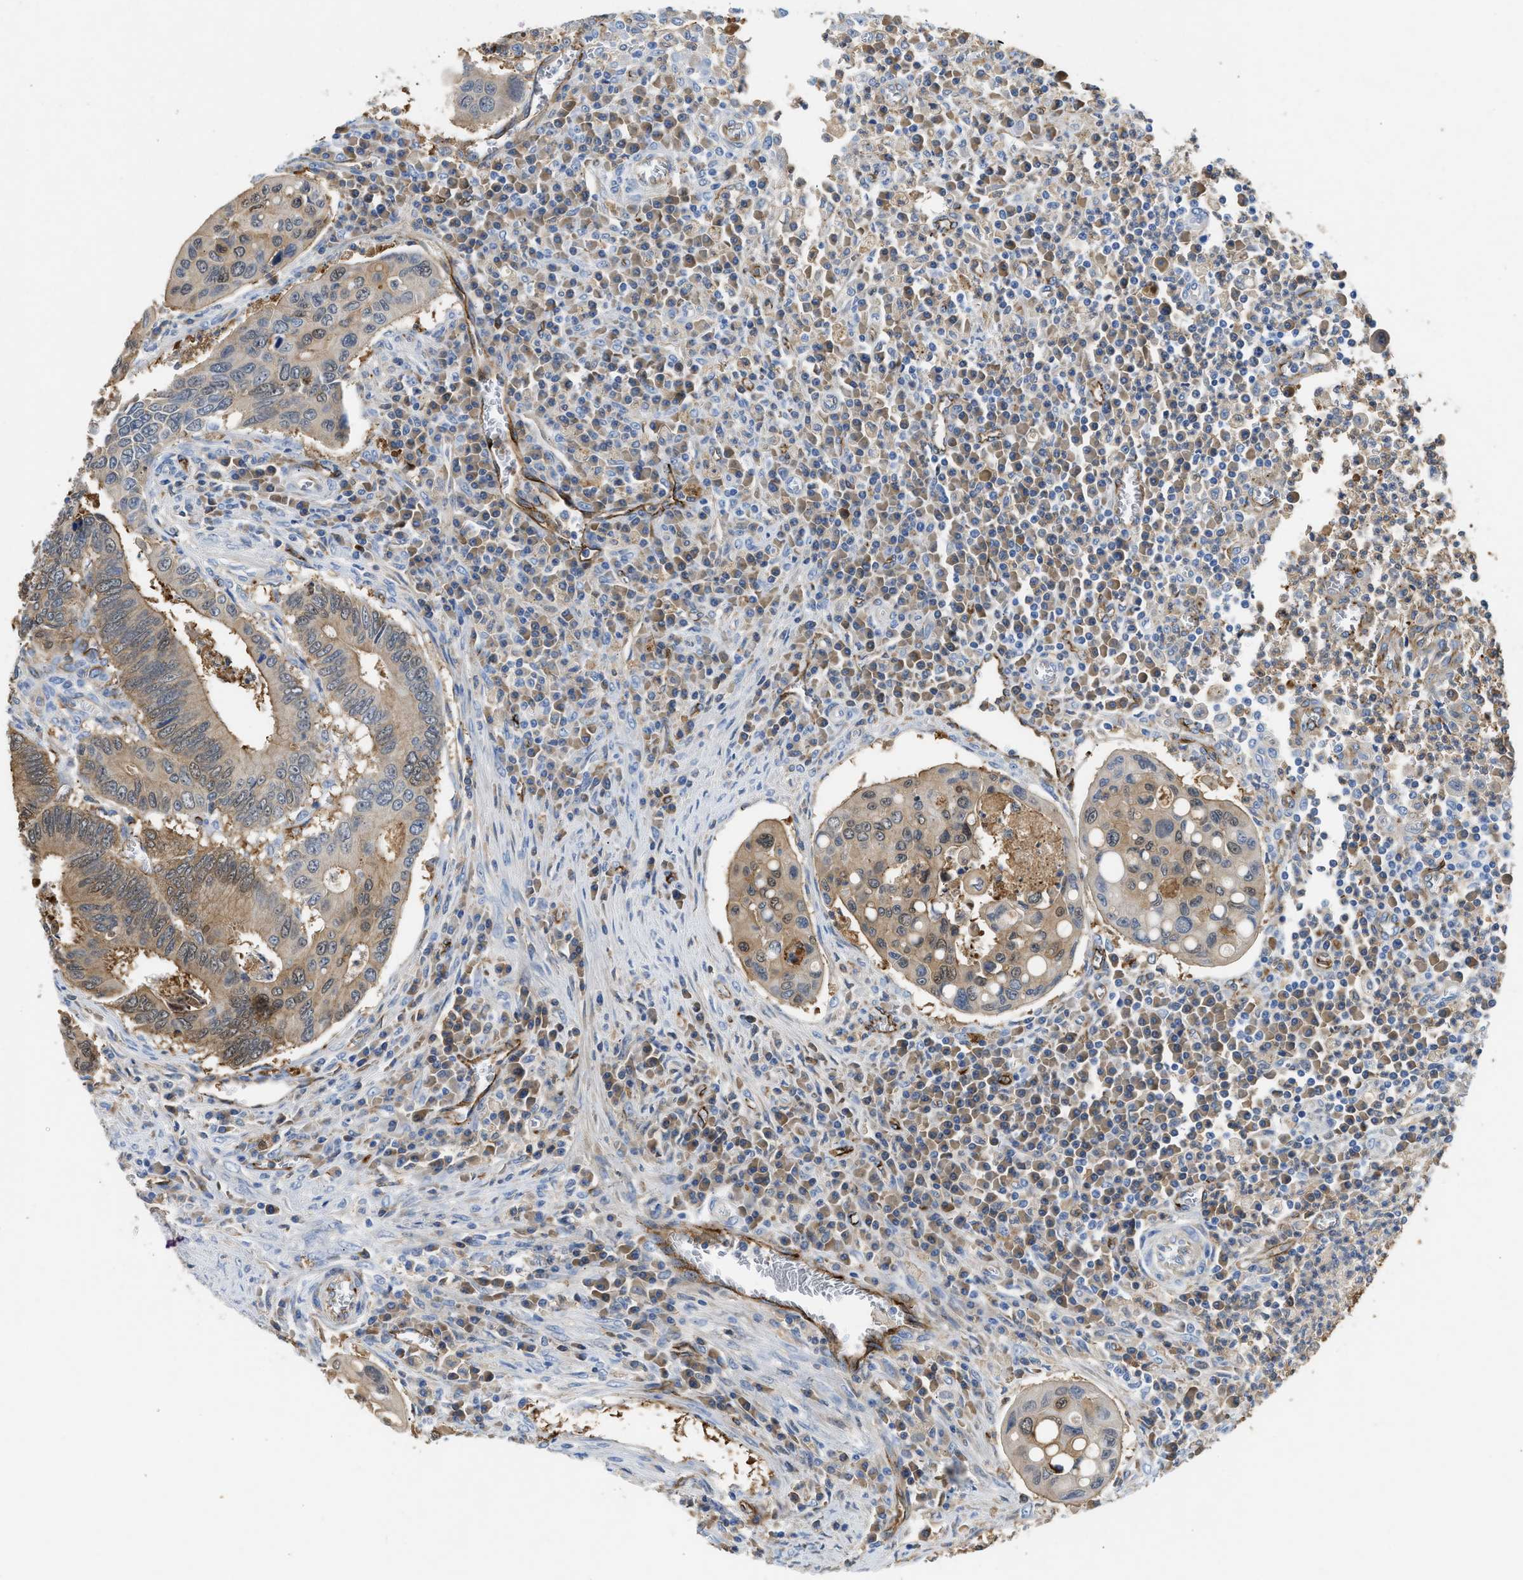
{"staining": {"intensity": "moderate", "quantity": ">75%", "location": "cytoplasmic/membranous,nuclear"}, "tissue": "colorectal cancer", "cell_type": "Tumor cells", "image_type": "cancer", "snomed": [{"axis": "morphology", "description": "Inflammation, NOS"}, {"axis": "morphology", "description": "Adenocarcinoma, NOS"}, {"axis": "topography", "description": "Colon"}], "caption": "This micrograph shows immunohistochemistry staining of colorectal adenocarcinoma, with medium moderate cytoplasmic/membranous and nuclear expression in approximately >75% of tumor cells.", "gene": "SPEG", "patient": {"sex": "male", "age": 72}}